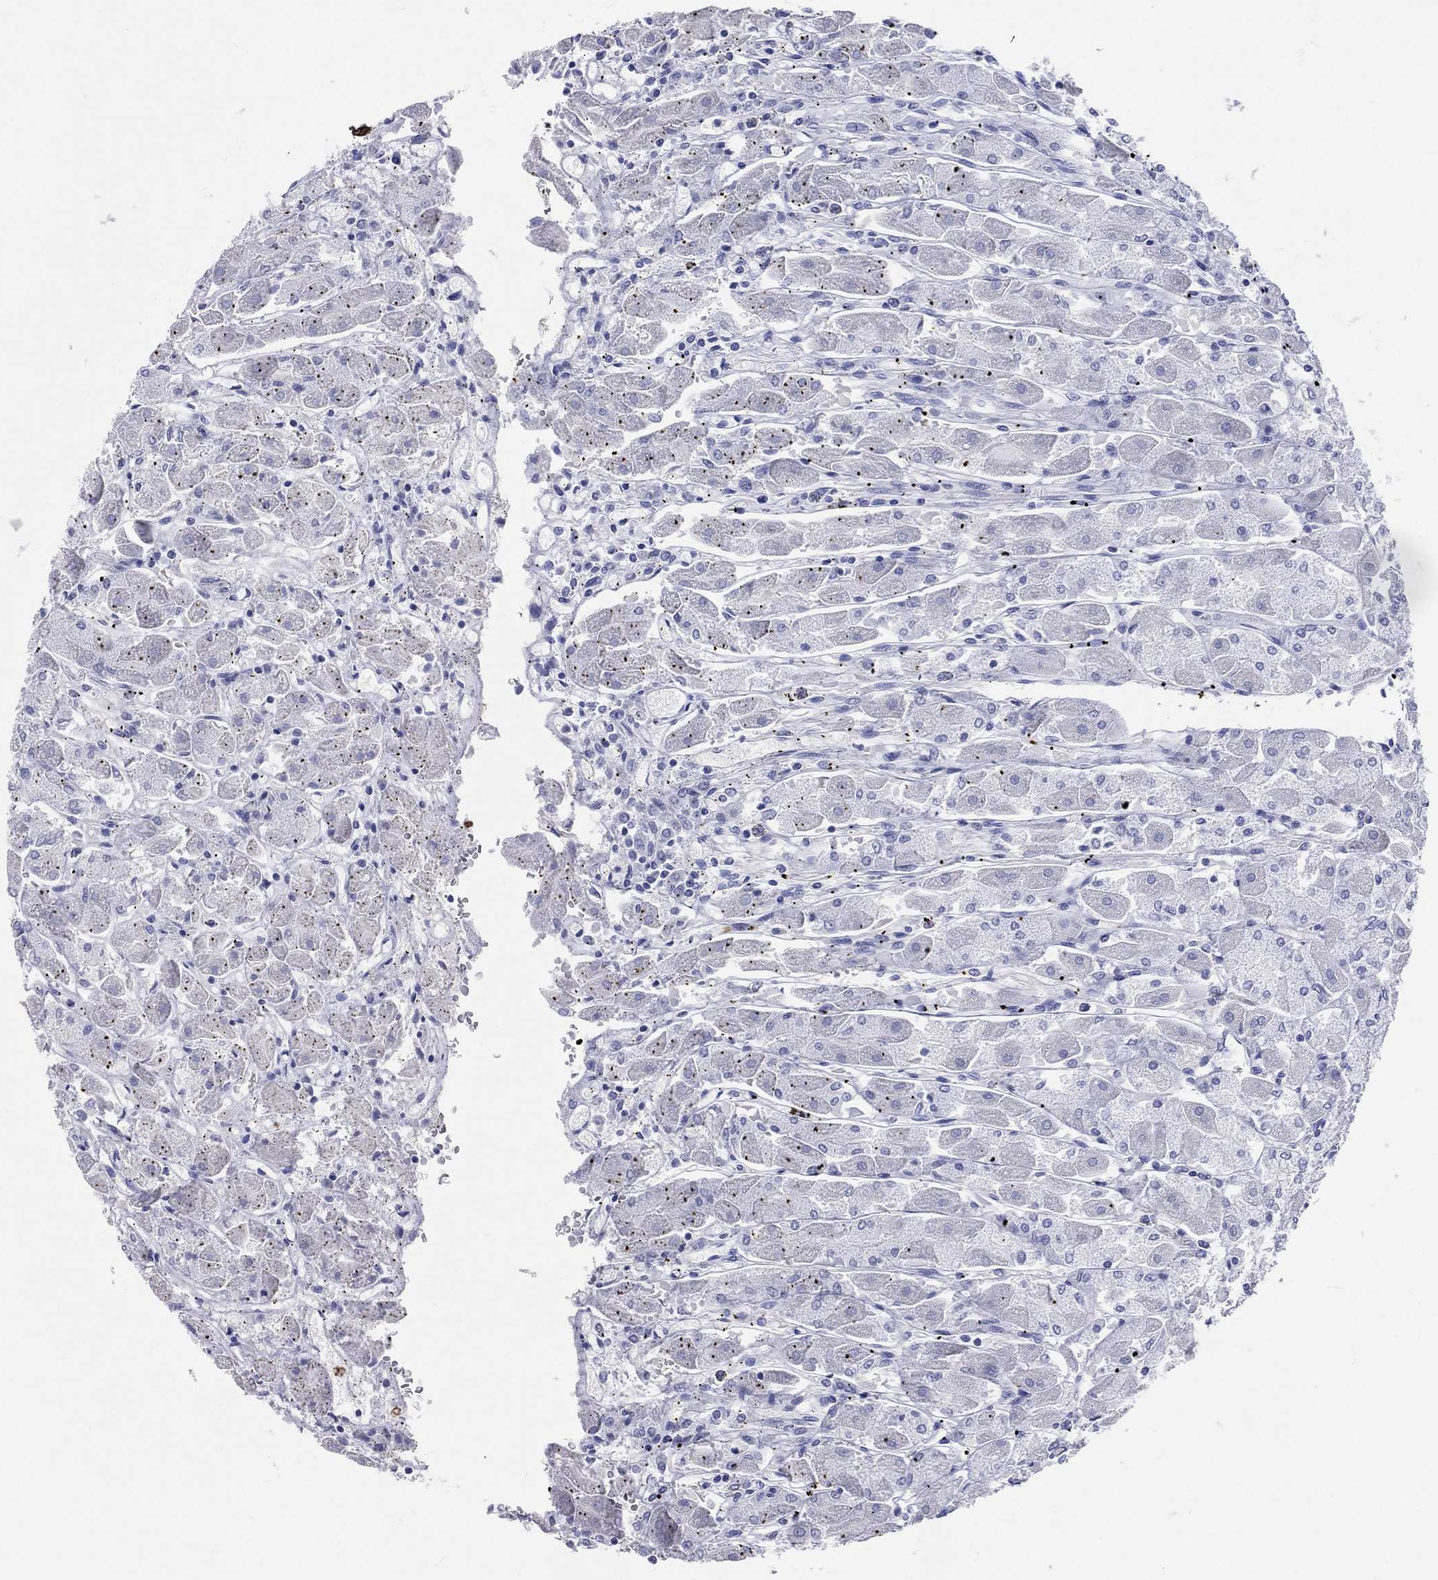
{"staining": {"intensity": "negative", "quantity": "none", "location": "none"}, "tissue": "stomach", "cell_type": "Glandular cells", "image_type": "normal", "snomed": [{"axis": "morphology", "description": "Normal tissue, NOS"}, {"axis": "topography", "description": "Stomach"}], "caption": "Human stomach stained for a protein using immunohistochemistry (IHC) exhibits no staining in glandular cells.", "gene": "PGLYRP1", "patient": {"sex": "male", "age": 70}}